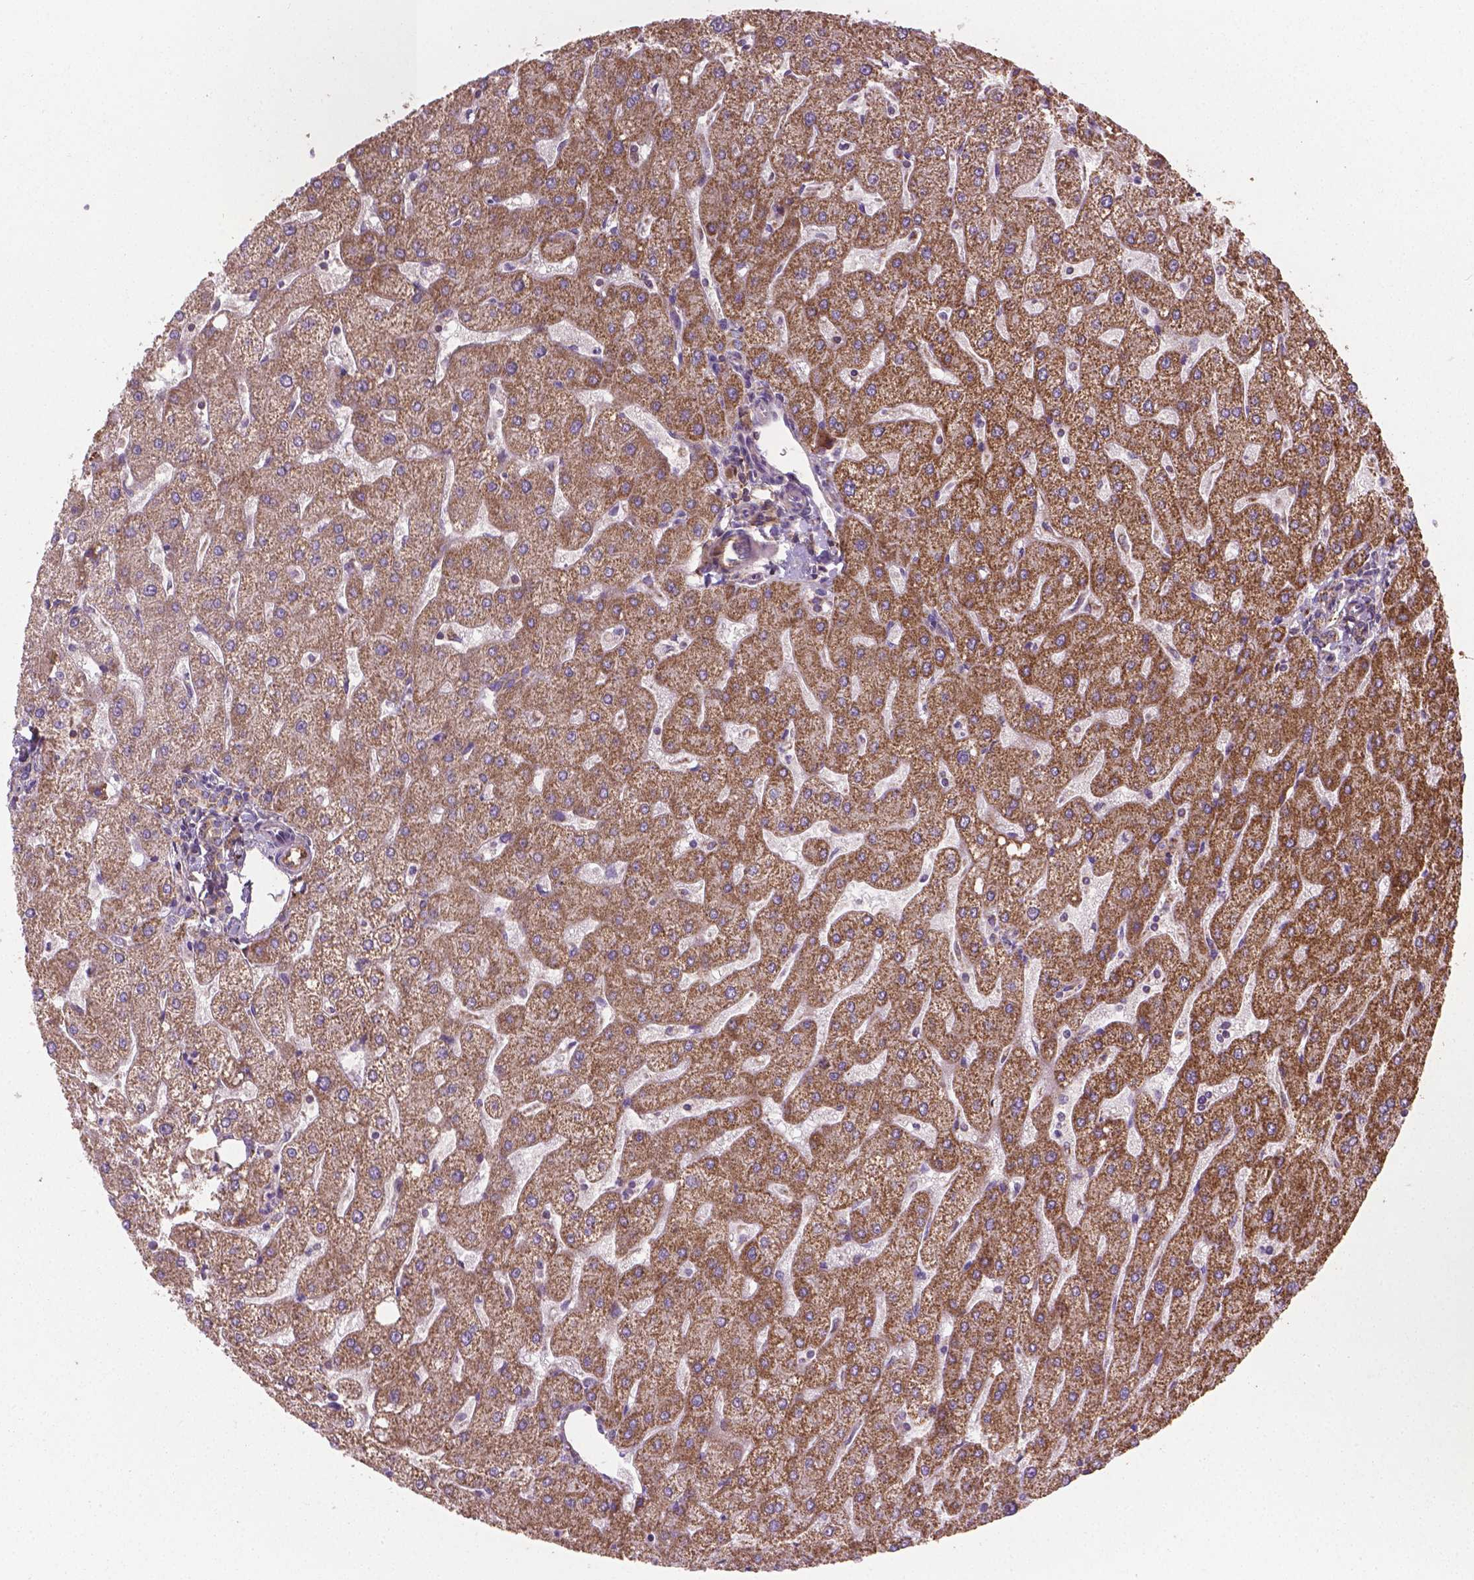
{"staining": {"intensity": "weak", "quantity": "25%-75%", "location": "cytoplasmic/membranous"}, "tissue": "liver", "cell_type": "Cholangiocytes", "image_type": "normal", "snomed": [{"axis": "morphology", "description": "Normal tissue, NOS"}, {"axis": "topography", "description": "Liver"}], "caption": "Immunohistochemistry (DAB) staining of normal liver reveals weak cytoplasmic/membranous protein expression in about 25%-75% of cholangiocytes.", "gene": "TCAF1", "patient": {"sex": "male", "age": 67}}